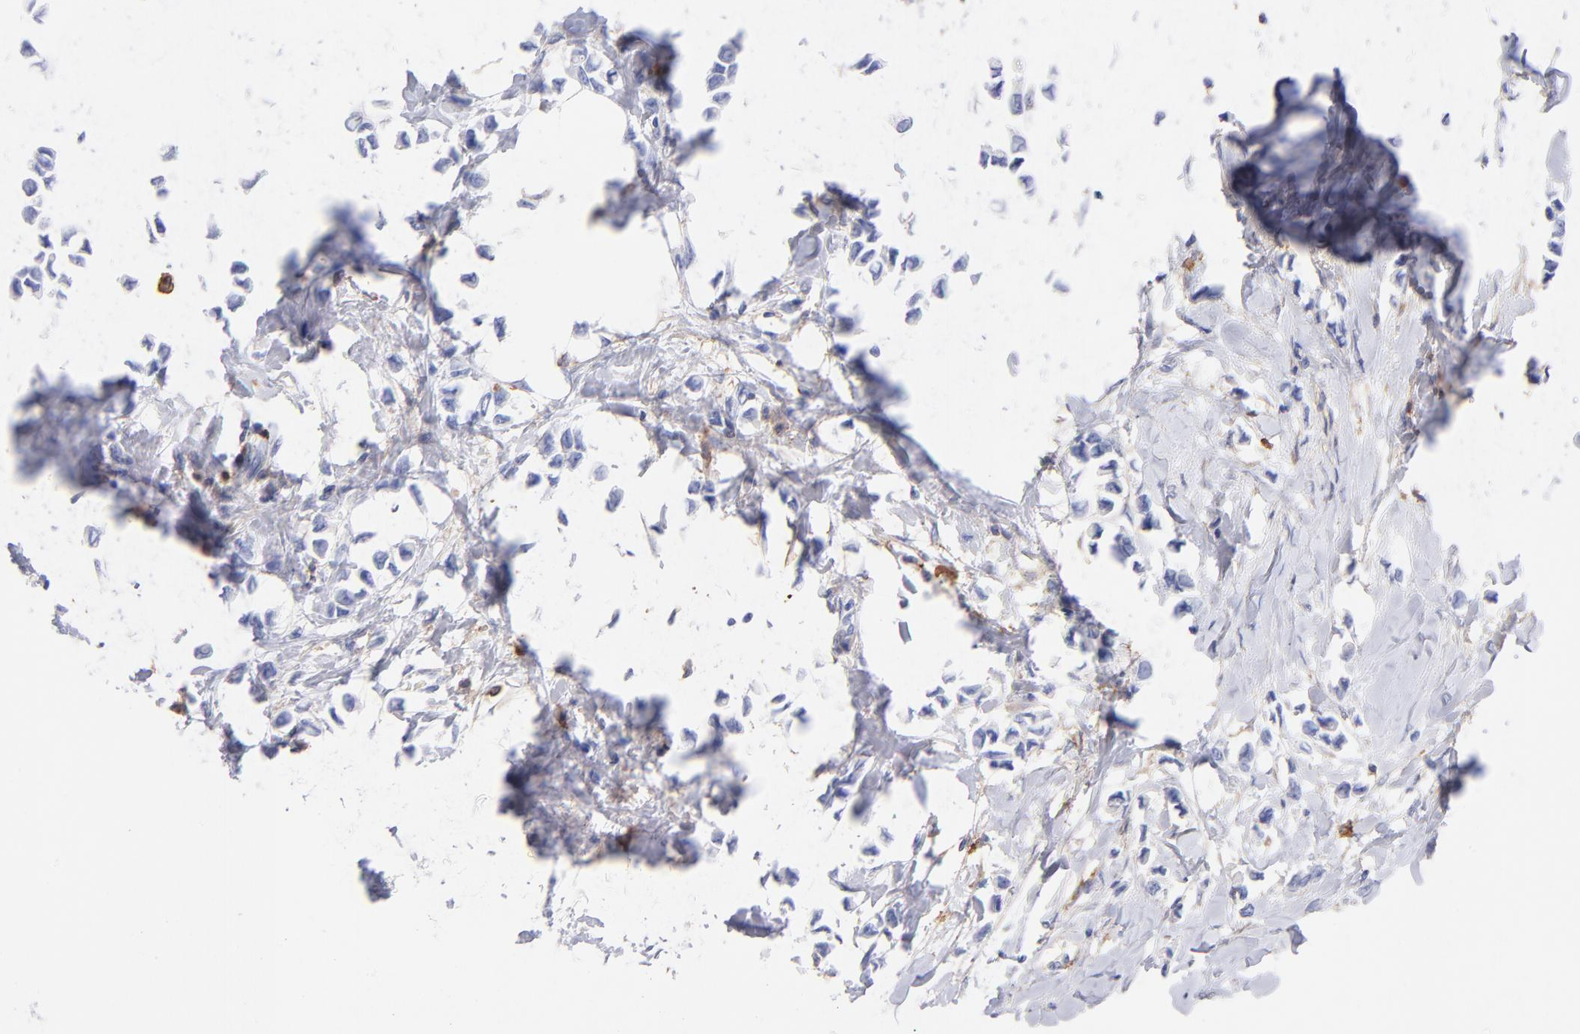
{"staining": {"intensity": "weak", "quantity": ">75%", "location": "cytoplasmic/membranous"}, "tissue": "breast cancer", "cell_type": "Tumor cells", "image_type": "cancer", "snomed": [{"axis": "morphology", "description": "Lobular carcinoma"}, {"axis": "topography", "description": "Breast"}], "caption": "Human lobular carcinoma (breast) stained with a brown dye demonstrates weak cytoplasmic/membranous positive staining in about >75% of tumor cells.", "gene": "PRKCA", "patient": {"sex": "female", "age": 51}}